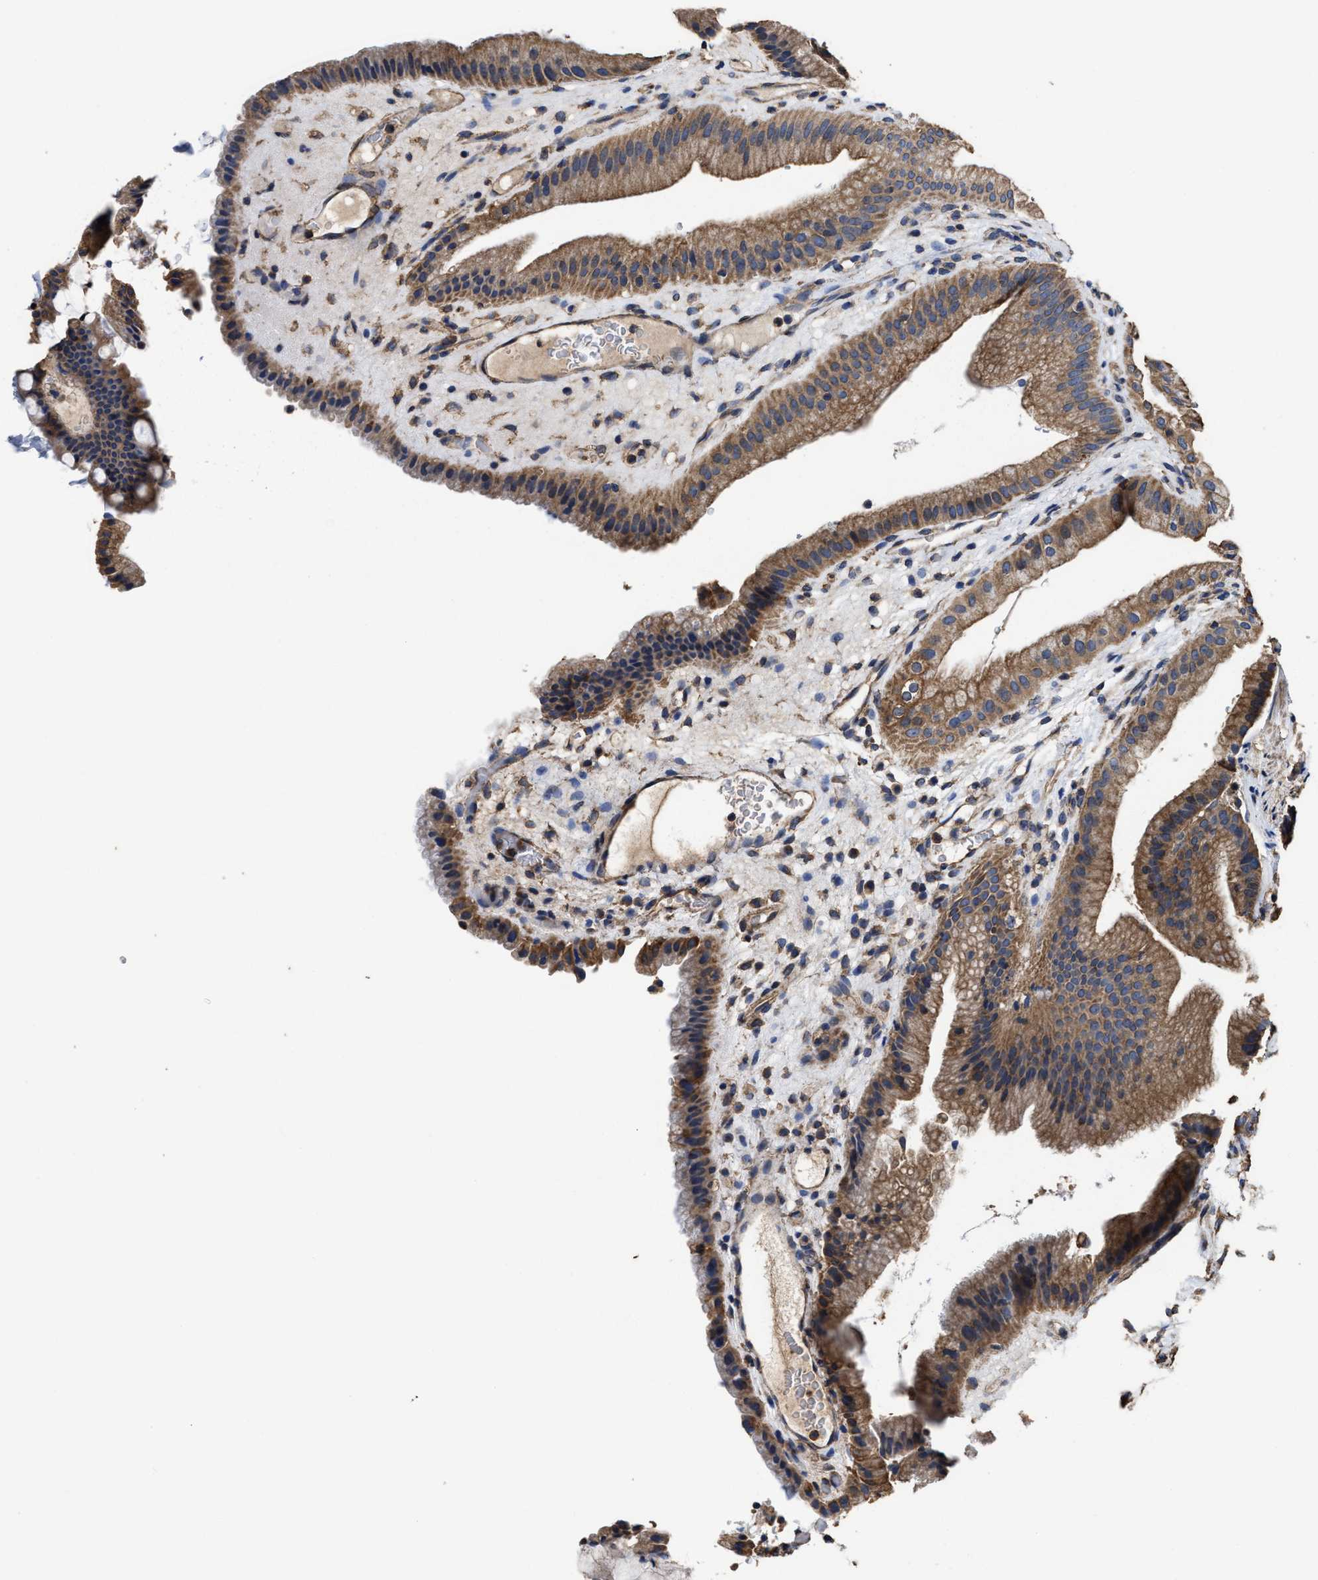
{"staining": {"intensity": "moderate", "quantity": ">75%", "location": "cytoplasmic/membranous"}, "tissue": "gallbladder", "cell_type": "Glandular cells", "image_type": "normal", "snomed": [{"axis": "morphology", "description": "Normal tissue, NOS"}, {"axis": "topography", "description": "Gallbladder"}], "caption": "Unremarkable gallbladder displays moderate cytoplasmic/membranous positivity in approximately >75% of glandular cells.", "gene": "SFXN4", "patient": {"sex": "male", "age": 49}}